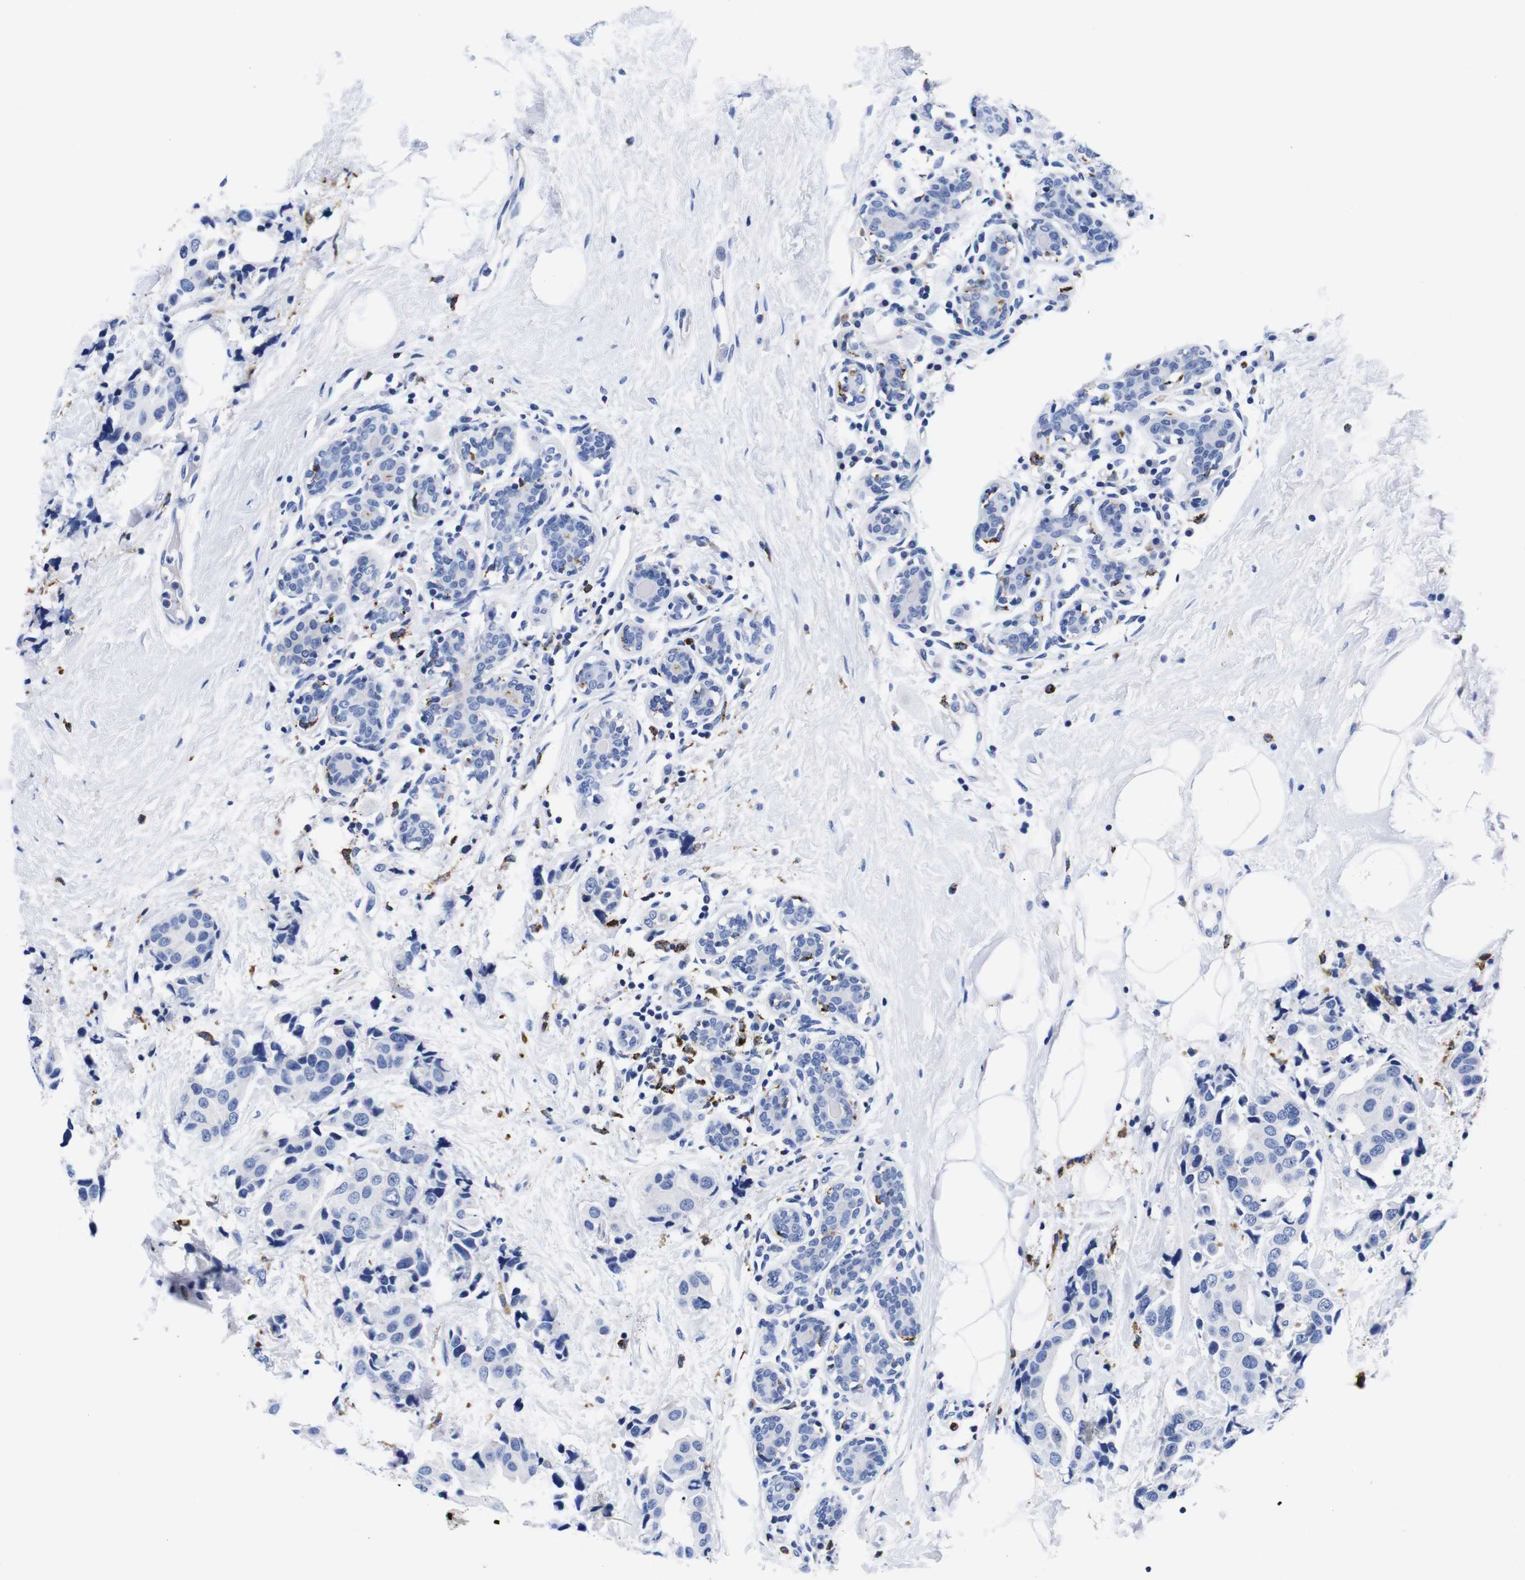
{"staining": {"intensity": "negative", "quantity": "none", "location": "none"}, "tissue": "breast cancer", "cell_type": "Tumor cells", "image_type": "cancer", "snomed": [{"axis": "morphology", "description": "Normal tissue, NOS"}, {"axis": "morphology", "description": "Duct carcinoma"}, {"axis": "topography", "description": "Breast"}], "caption": "DAB immunohistochemical staining of human breast cancer (invasive ductal carcinoma) shows no significant positivity in tumor cells.", "gene": "HLA-DMB", "patient": {"sex": "female", "age": 39}}